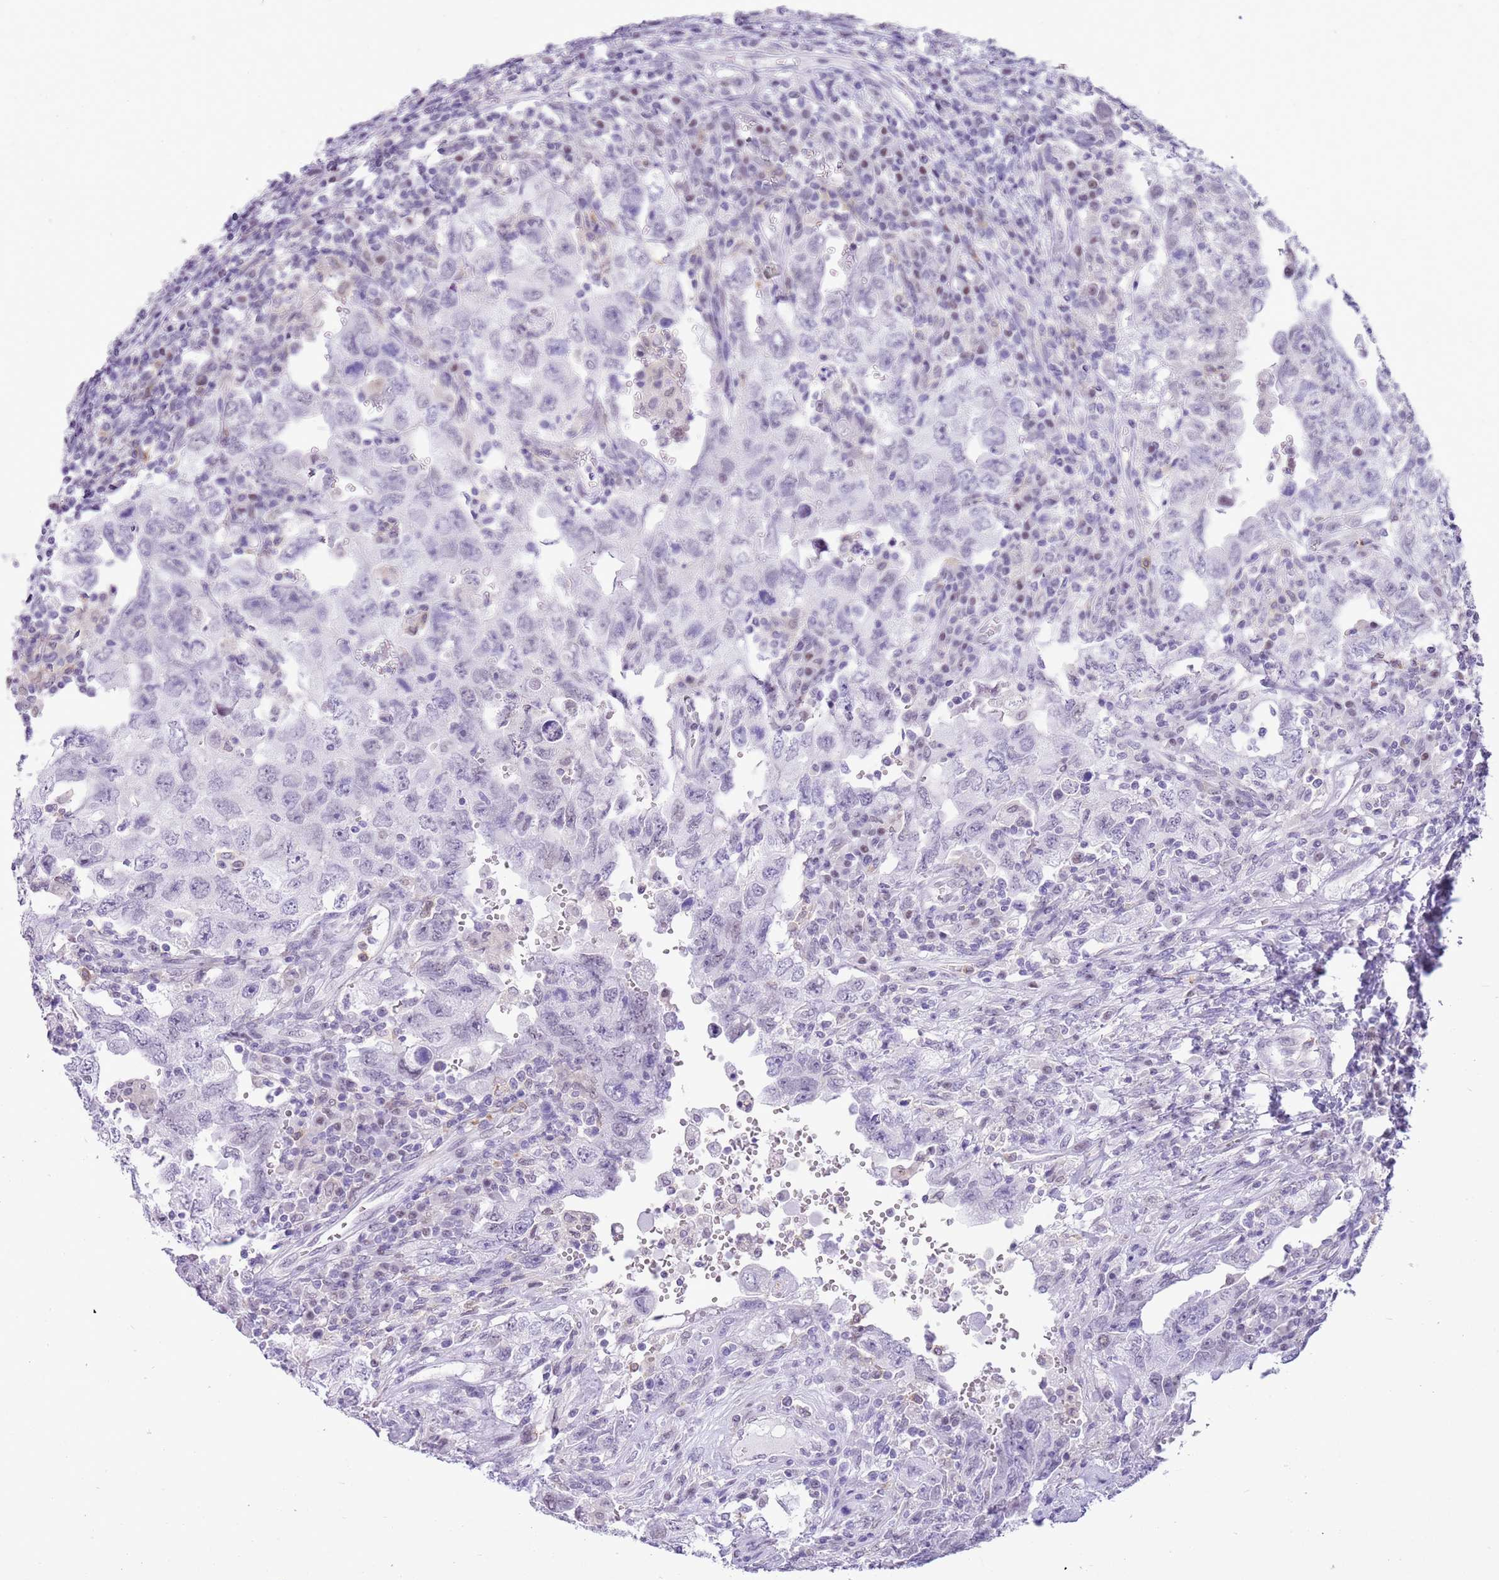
{"staining": {"intensity": "negative", "quantity": "none", "location": "none"}, "tissue": "testis cancer", "cell_type": "Tumor cells", "image_type": "cancer", "snomed": [{"axis": "morphology", "description": "Carcinoma, Embryonal, NOS"}, {"axis": "topography", "description": "Testis"}], "caption": "A high-resolution photomicrograph shows immunohistochemistry (IHC) staining of testis cancer (embryonal carcinoma), which demonstrates no significant expression in tumor cells.", "gene": "PPP1R17", "patient": {"sex": "male", "age": 26}}